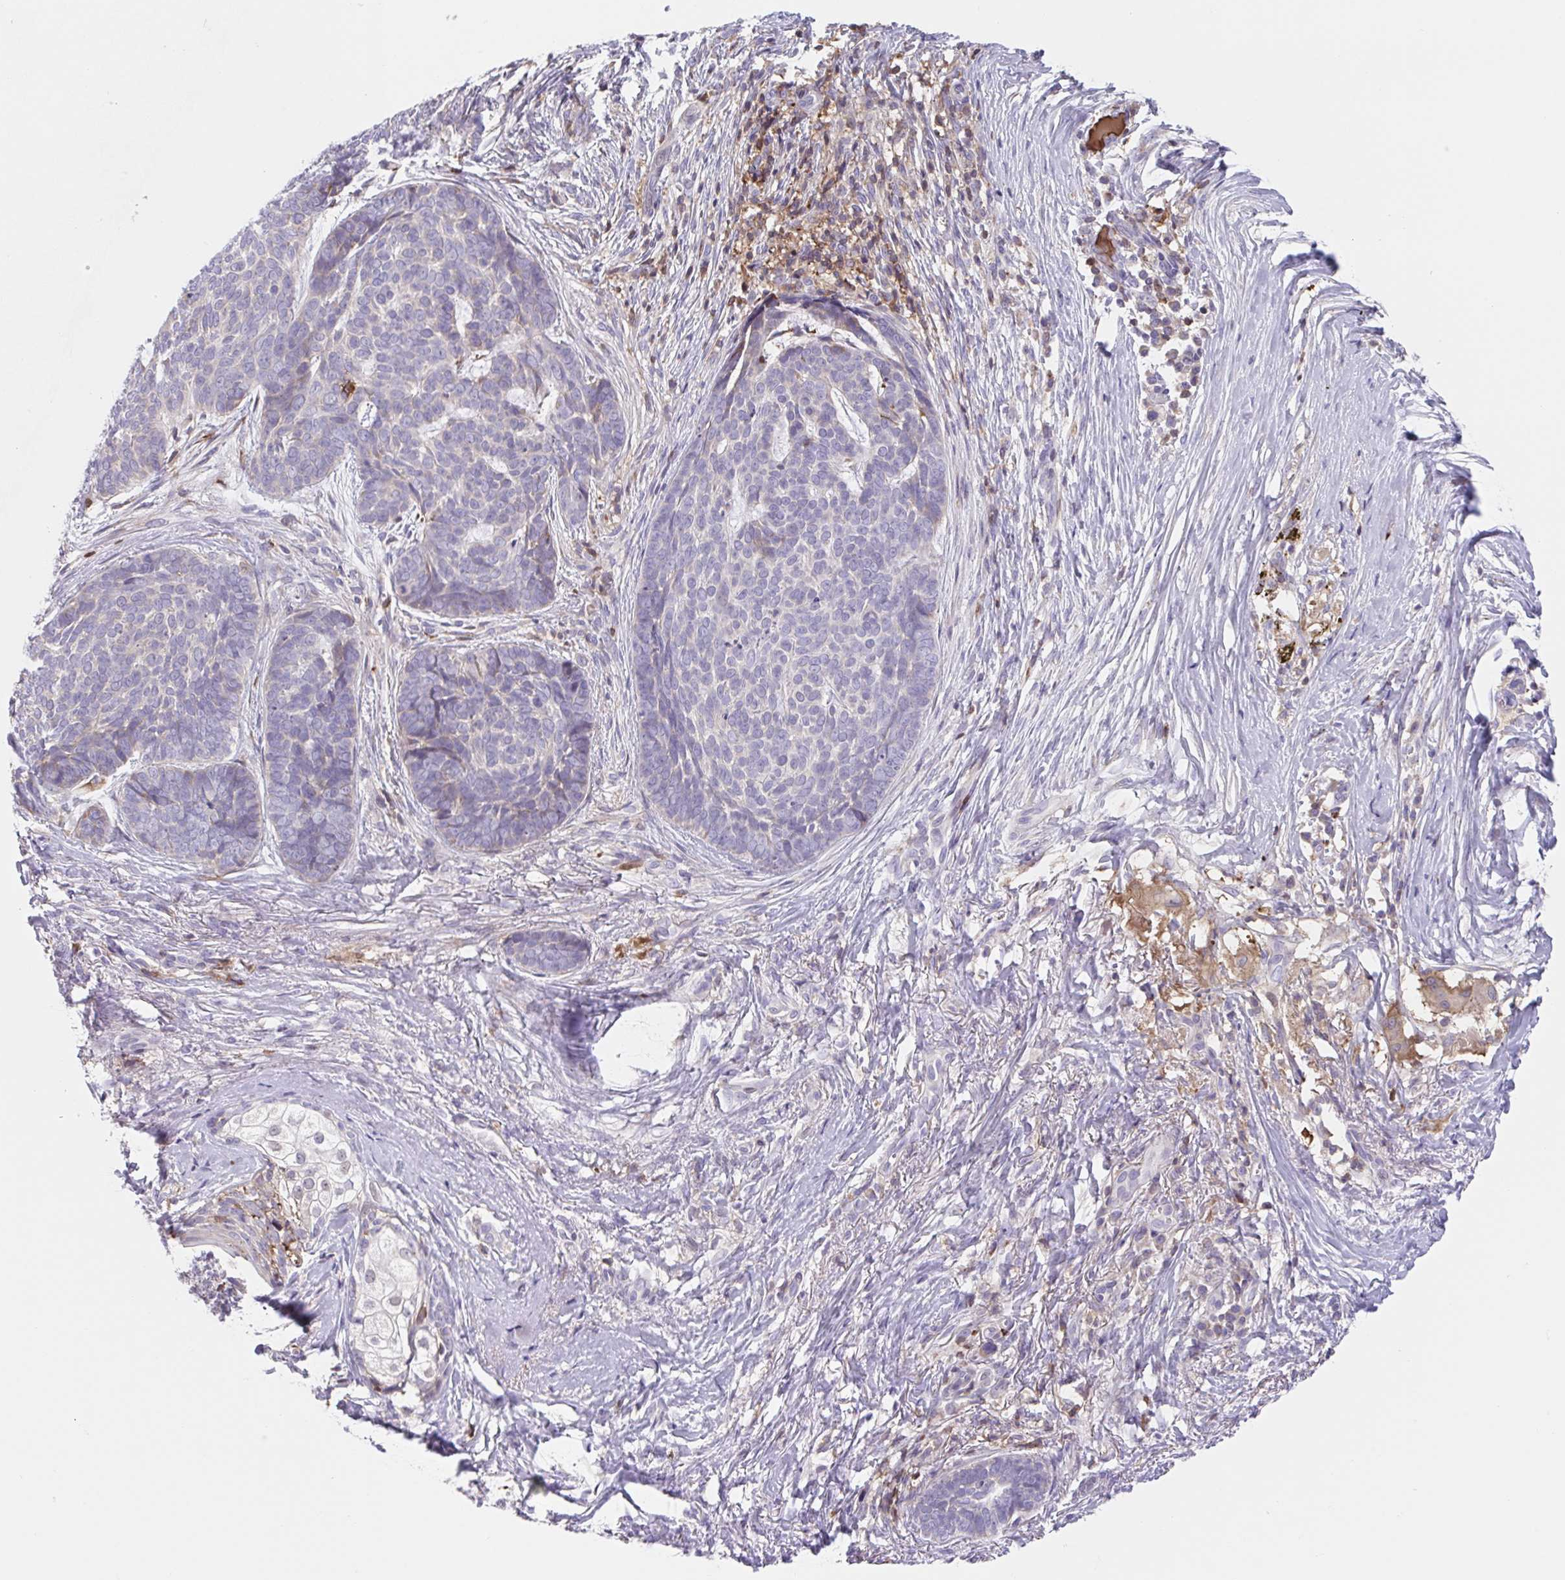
{"staining": {"intensity": "negative", "quantity": "none", "location": "none"}, "tissue": "skin cancer", "cell_type": "Tumor cells", "image_type": "cancer", "snomed": [{"axis": "morphology", "description": "Basal cell carcinoma"}, {"axis": "topography", "description": "Skin"}, {"axis": "topography", "description": "Skin of nose"}], "caption": "Tumor cells are negative for brown protein staining in basal cell carcinoma (skin).", "gene": "TPRG1", "patient": {"sex": "female", "age": 81}}